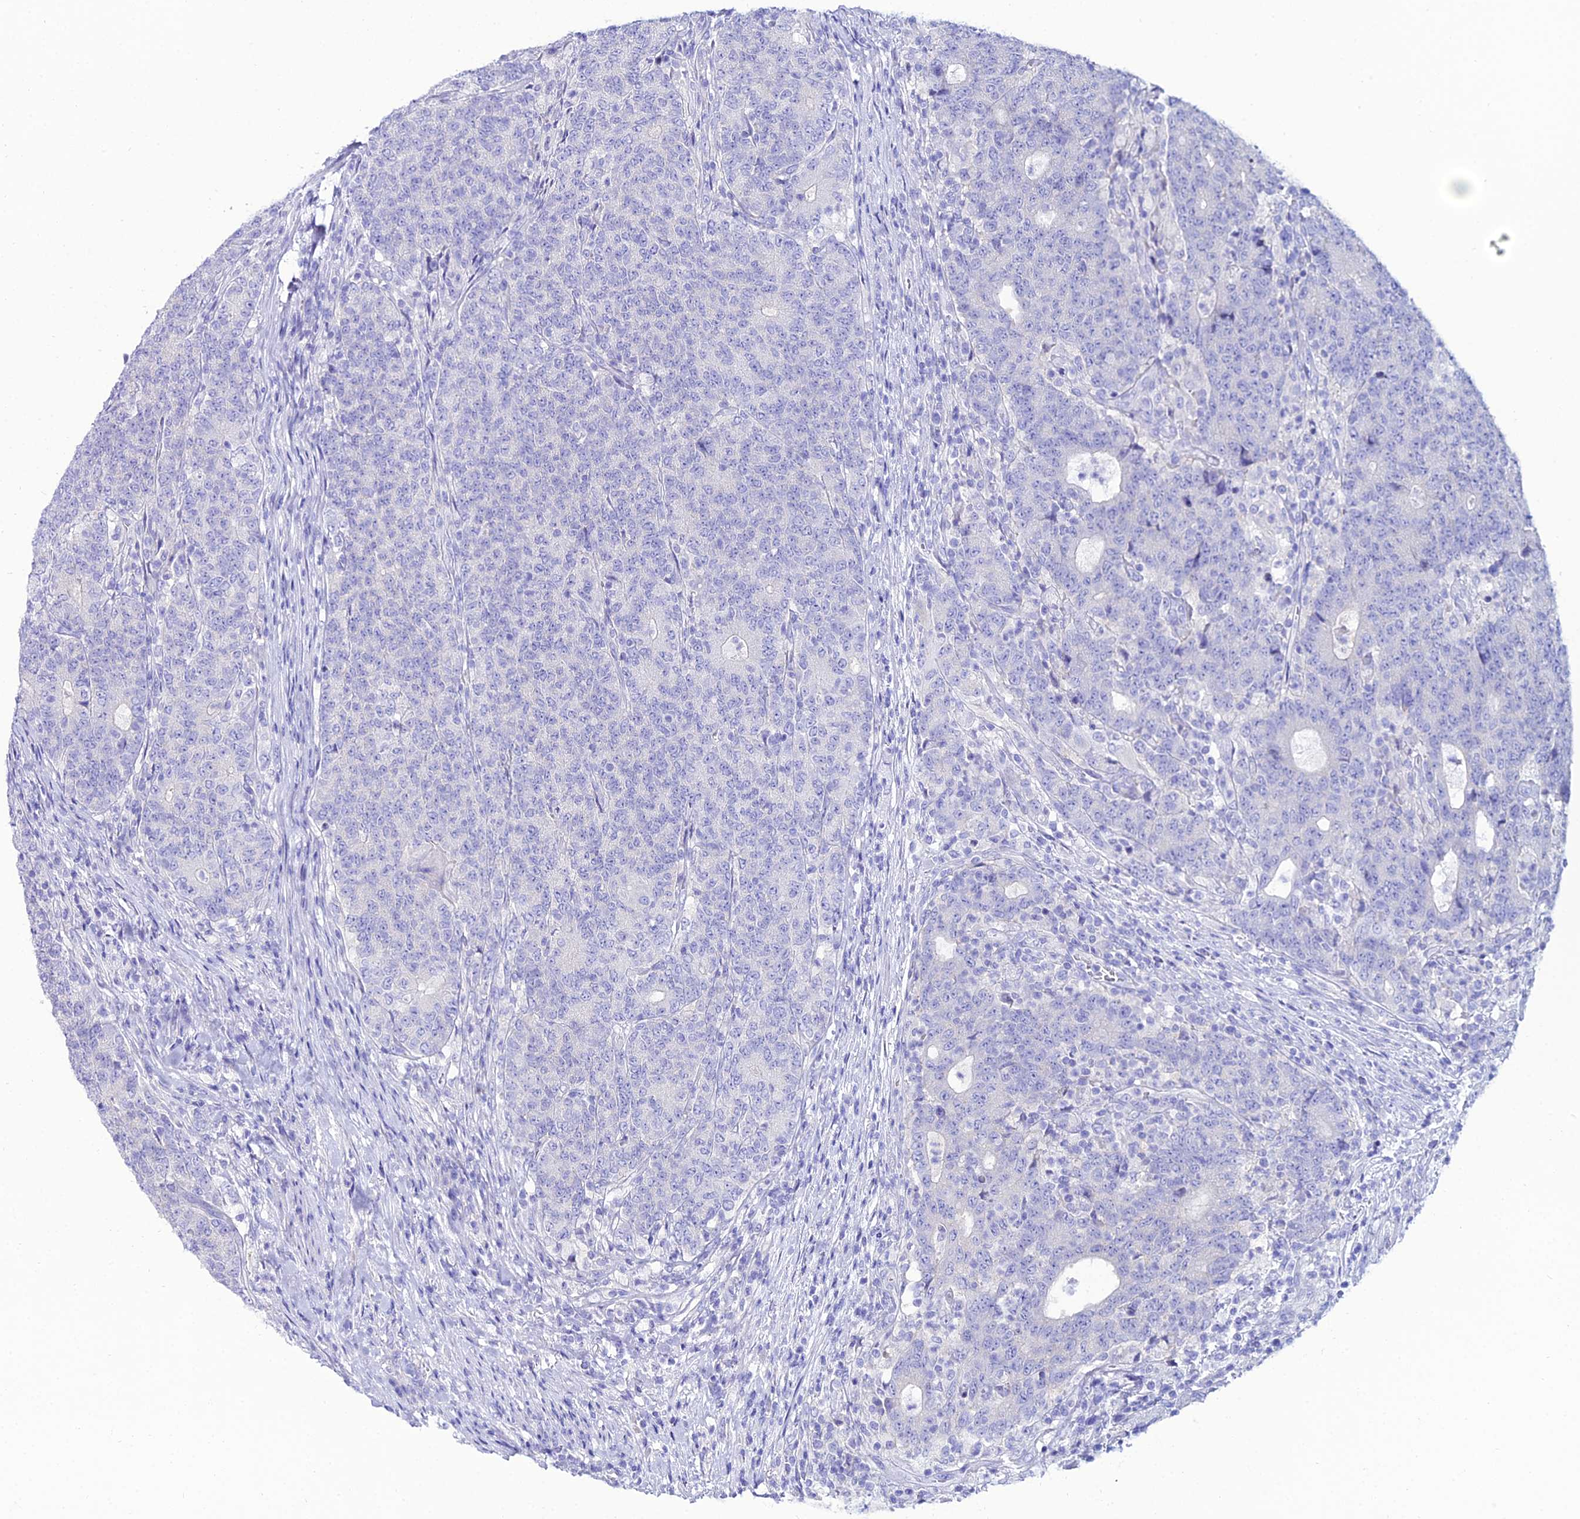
{"staining": {"intensity": "negative", "quantity": "none", "location": "none"}, "tissue": "colorectal cancer", "cell_type": "Tumor cells", "image_type": "cancer", "snomed": [{"axis": "morphology", "description": "Adenocarcinoma, NOS"}, {"axis": "topography", "description": "Colon"}], "caption": "An immunohistochemistry (IHC) micrograph of colorectal adenocarcinoma is shown. There is no staining in tumor cells of colorectal adenocarcinoma. (Brightfield microscopy of DAB (3,3'-diaminobenzidine) IHC at high magnification).", "gene": "OR4D5", "patient": {"sex": "female", "age": 75}}